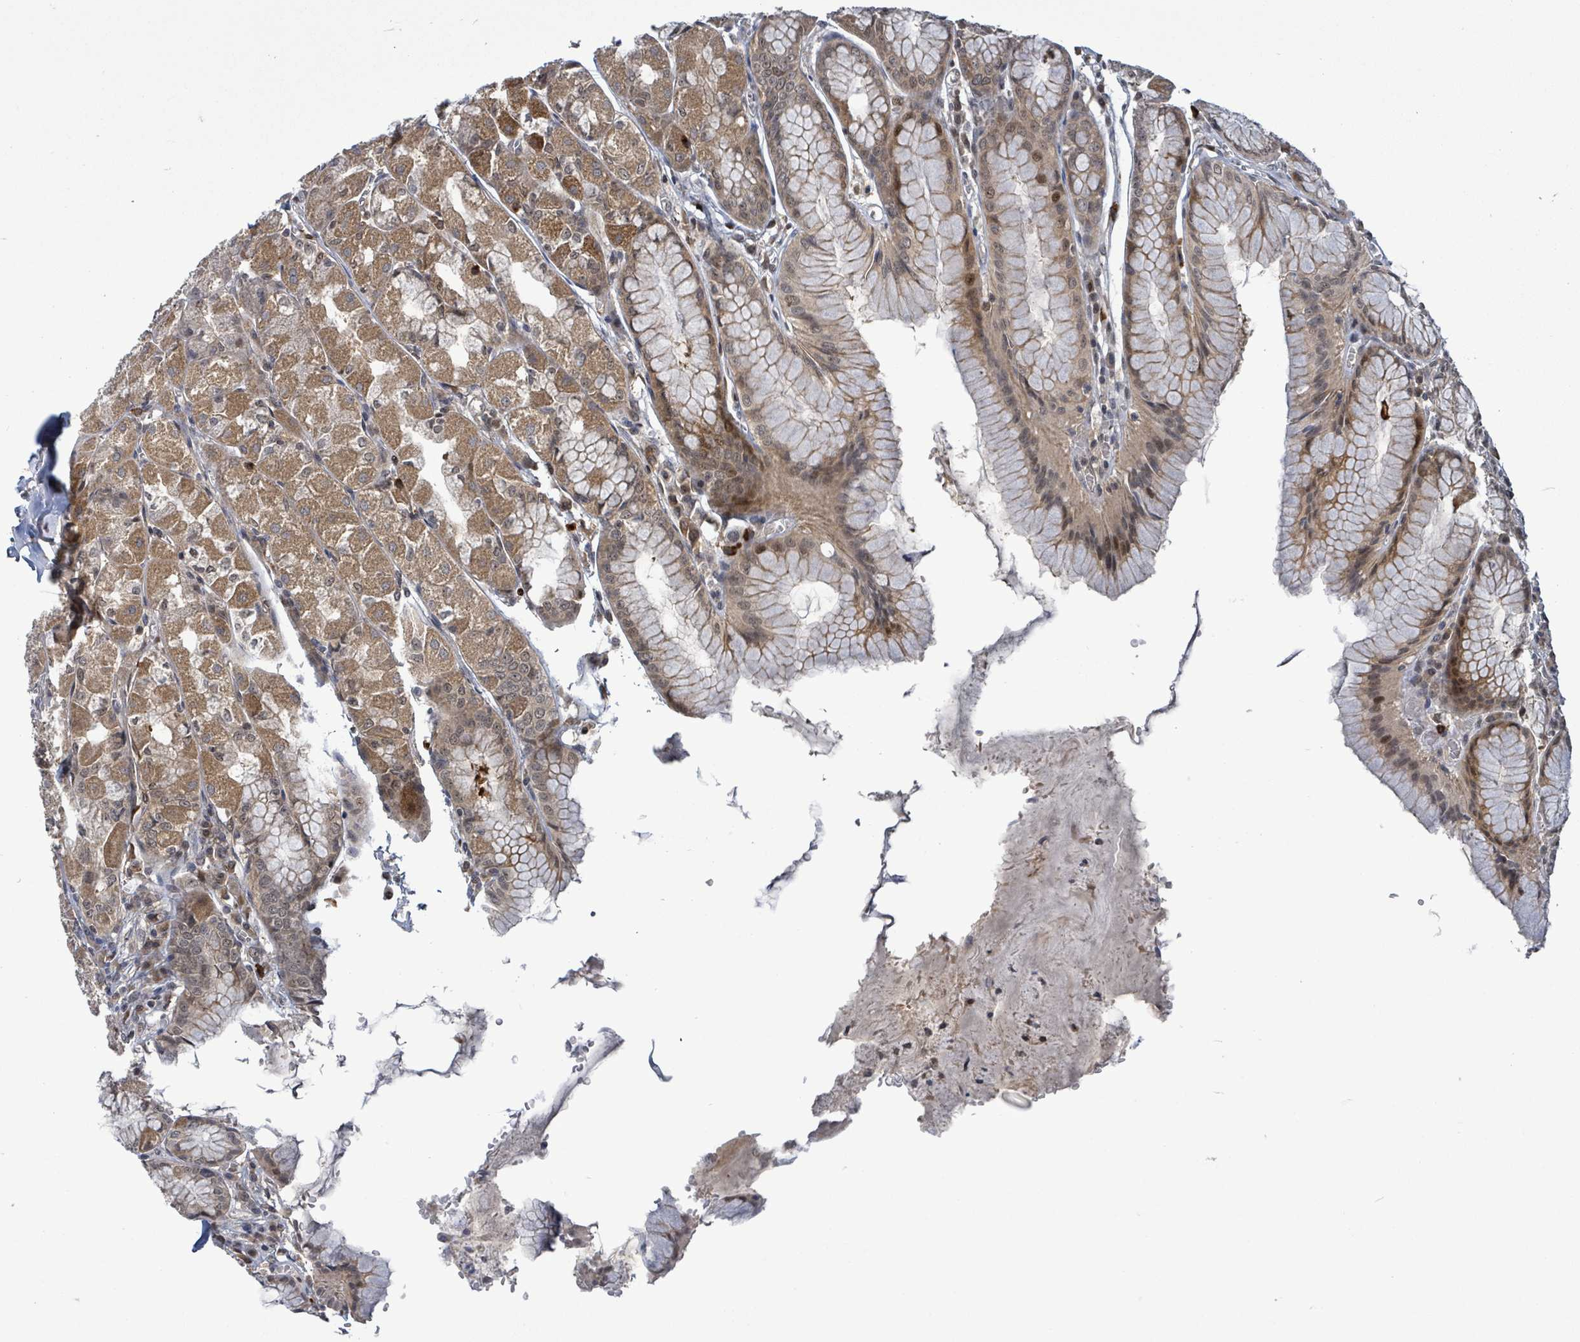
{"staining": {"intensity": "moderate", "quantity": ">75%", "location": "cytoplasmic/membranous"}, "tissue": "stomach", "cell_type": "Glandular cells", "image_type": "normal", "snomed": [{"axis": "morphology", "description": "Normal tissue, NOS"}, {"axis": "topography", "description": "Stomach"}], "caption": "Brown immunohistochemical staining in unremarkable stomach exhibits moderate cytoplasmic/membranous expression in about >75% of glandular cells. (Brightfield microscopy of DAB IHC at high magnification).", "gene": "FBXO6", "patient": {"sex": "male", "age": 55}}